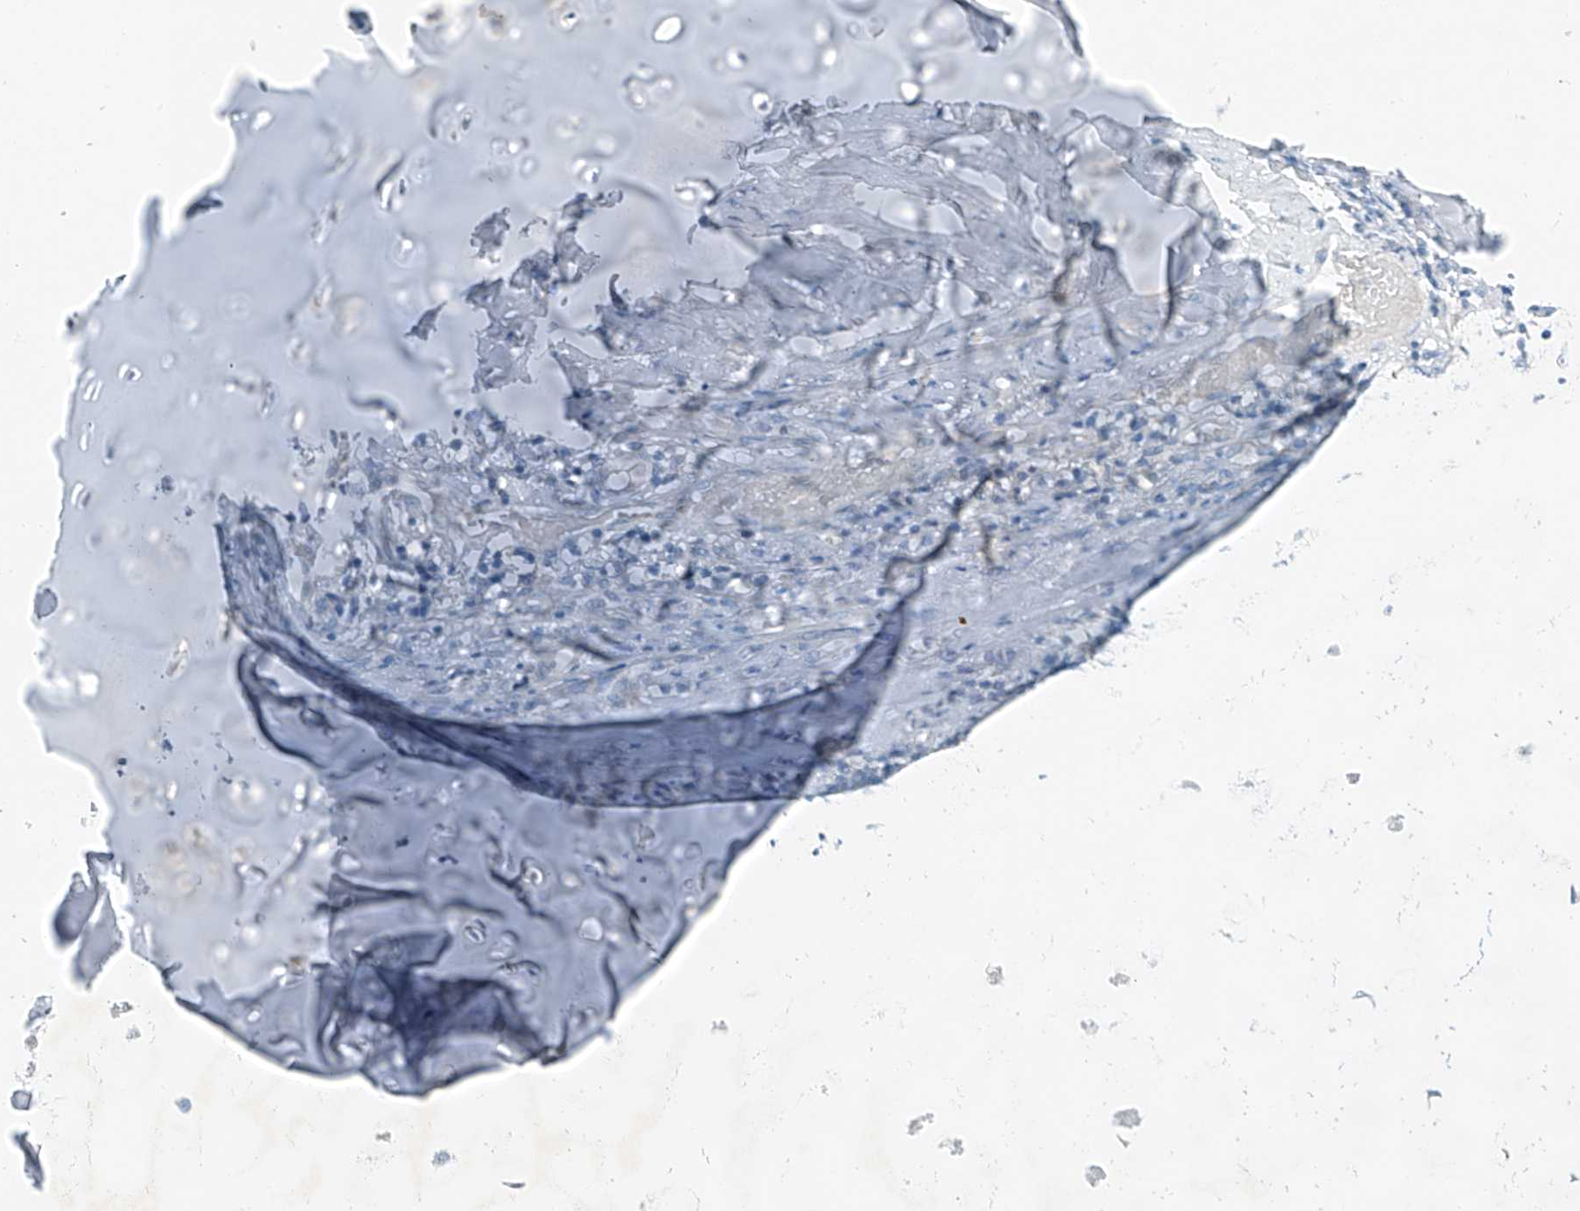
{"staining": {"intensity": "negative", "quantity": "none", "location": "none"}, "tissue": "adipose tissue", "cell_type": "Adipocytes", "image_type": "normal", "snomed": [{"axis": "morphology", "description": "Normal tissue, NOS"}, {"axis": "morphology", "description": "Basal cell carcinoma"}, {"axis": "topography", "description": "Cartilage tissue"}, {"axis": "topography", "description": "Nasopharynx"}, {"axis": "topography", "description": "Oral tissue"}], "caption": "This micrograph is of unremarkable adipose tissue stained with immunohistochemistry (IHC) to label a protein in brown with the nuclei are counter-stained blue. There is no positivity in adipocytes. (Stains: DAB immunohistochemistry (IHC) with hematoxylin counter stain, Microscopy: brightfield microscopy at high magnification).", "gene": "MDGA1", "patient": {"sex": "female", "age": 77}}